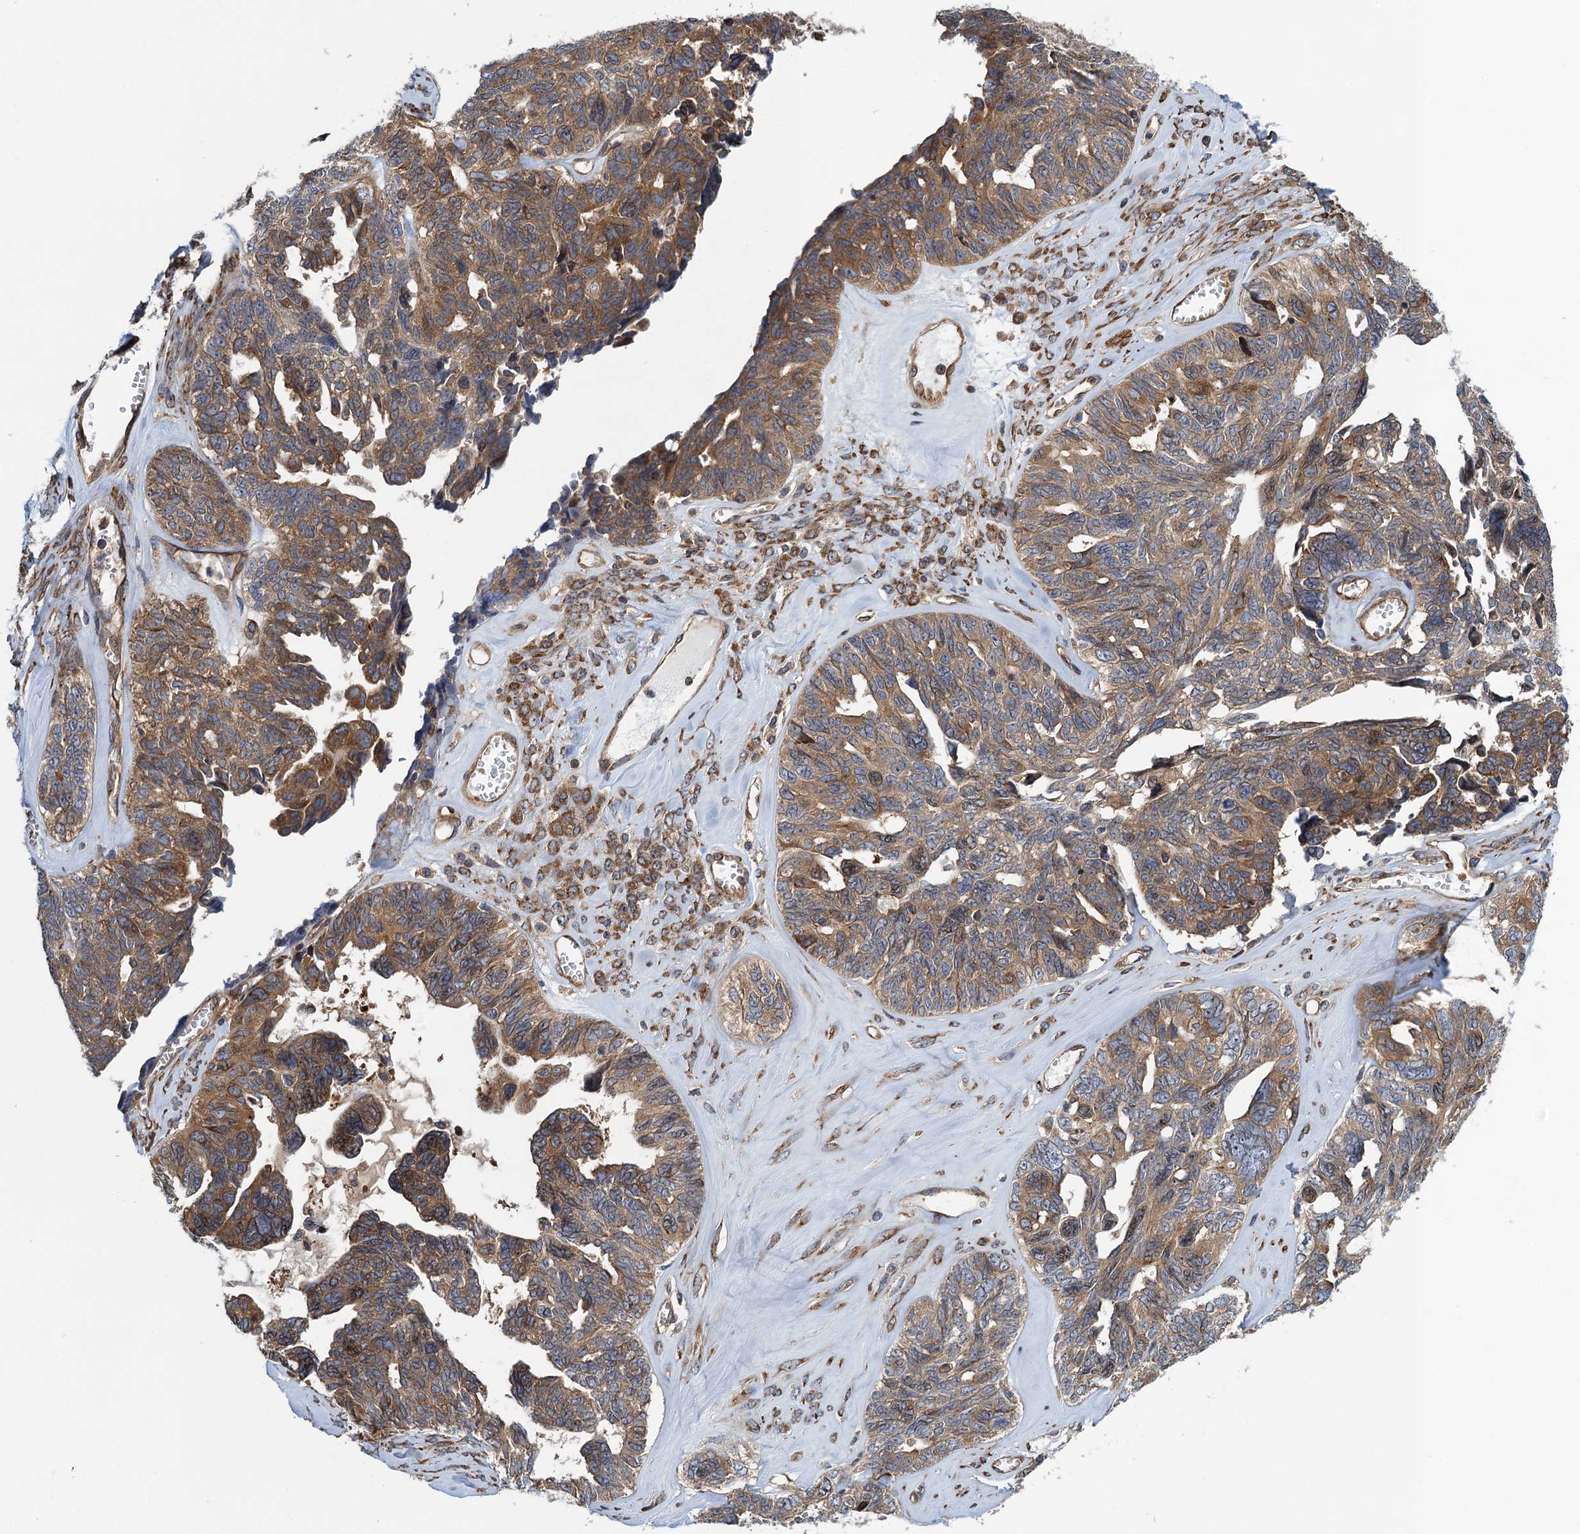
{"staining": {"intensity": "moderate", "quantity": ">75%", "location": "cytoplasmic/membranous"}, "tissue": "ovarian cancer", "cell_type": "Tumor cells", "image_type": "cancer", "snomed": [{"axis": "morphology", "description": "Cystadenocarcinoma, serous, NOS"}, {"axis": "topography", "description": "Ovary"}], "caption": "An IHC micrograph of neoplastic tissue is shown. Protein staining in brown shows moderate cytoplasmic/membranous positivity in ovarian serous cystadenocarcinoma within tumor cells.", "gene": "MDM1", "patient": {"sex": "female", "age": 79}}